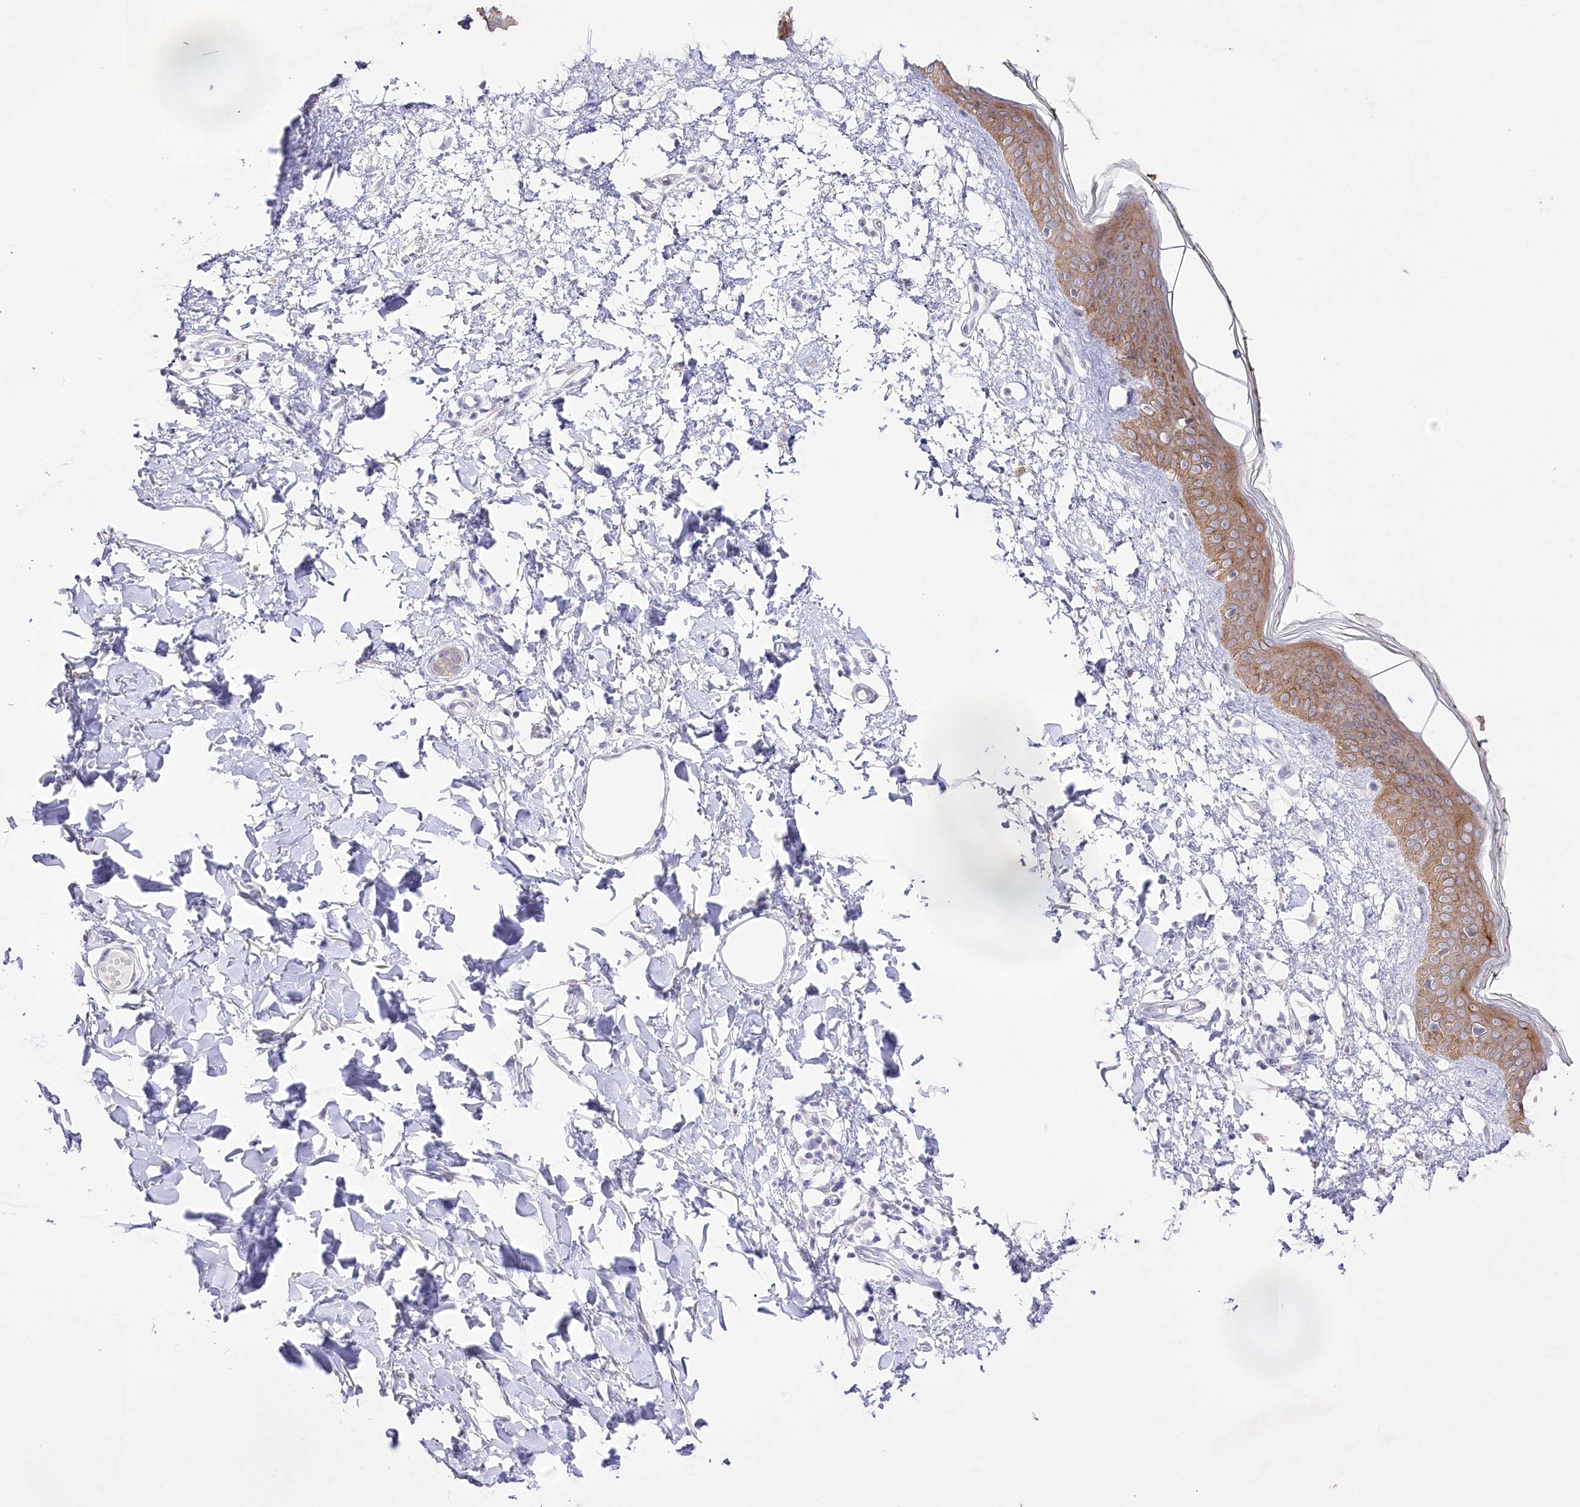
{"staining": {"intensity": "negative", "quantity": "none", "location": "none"}, "tissue": "skin", "cell_type": "Fibroblasts", "image_type": "normal", "snomed": [{"axis": "morphology", "description": "Normal tissue, NOS"}, {"axis": "topography", "description": "Skin"}], "caption": "A photomicrograph of skin stained for a protein shows no brown staining in fibroblasts.", "gene": "SLC39A10", "patient": {"sex": "female", "age": 58}}